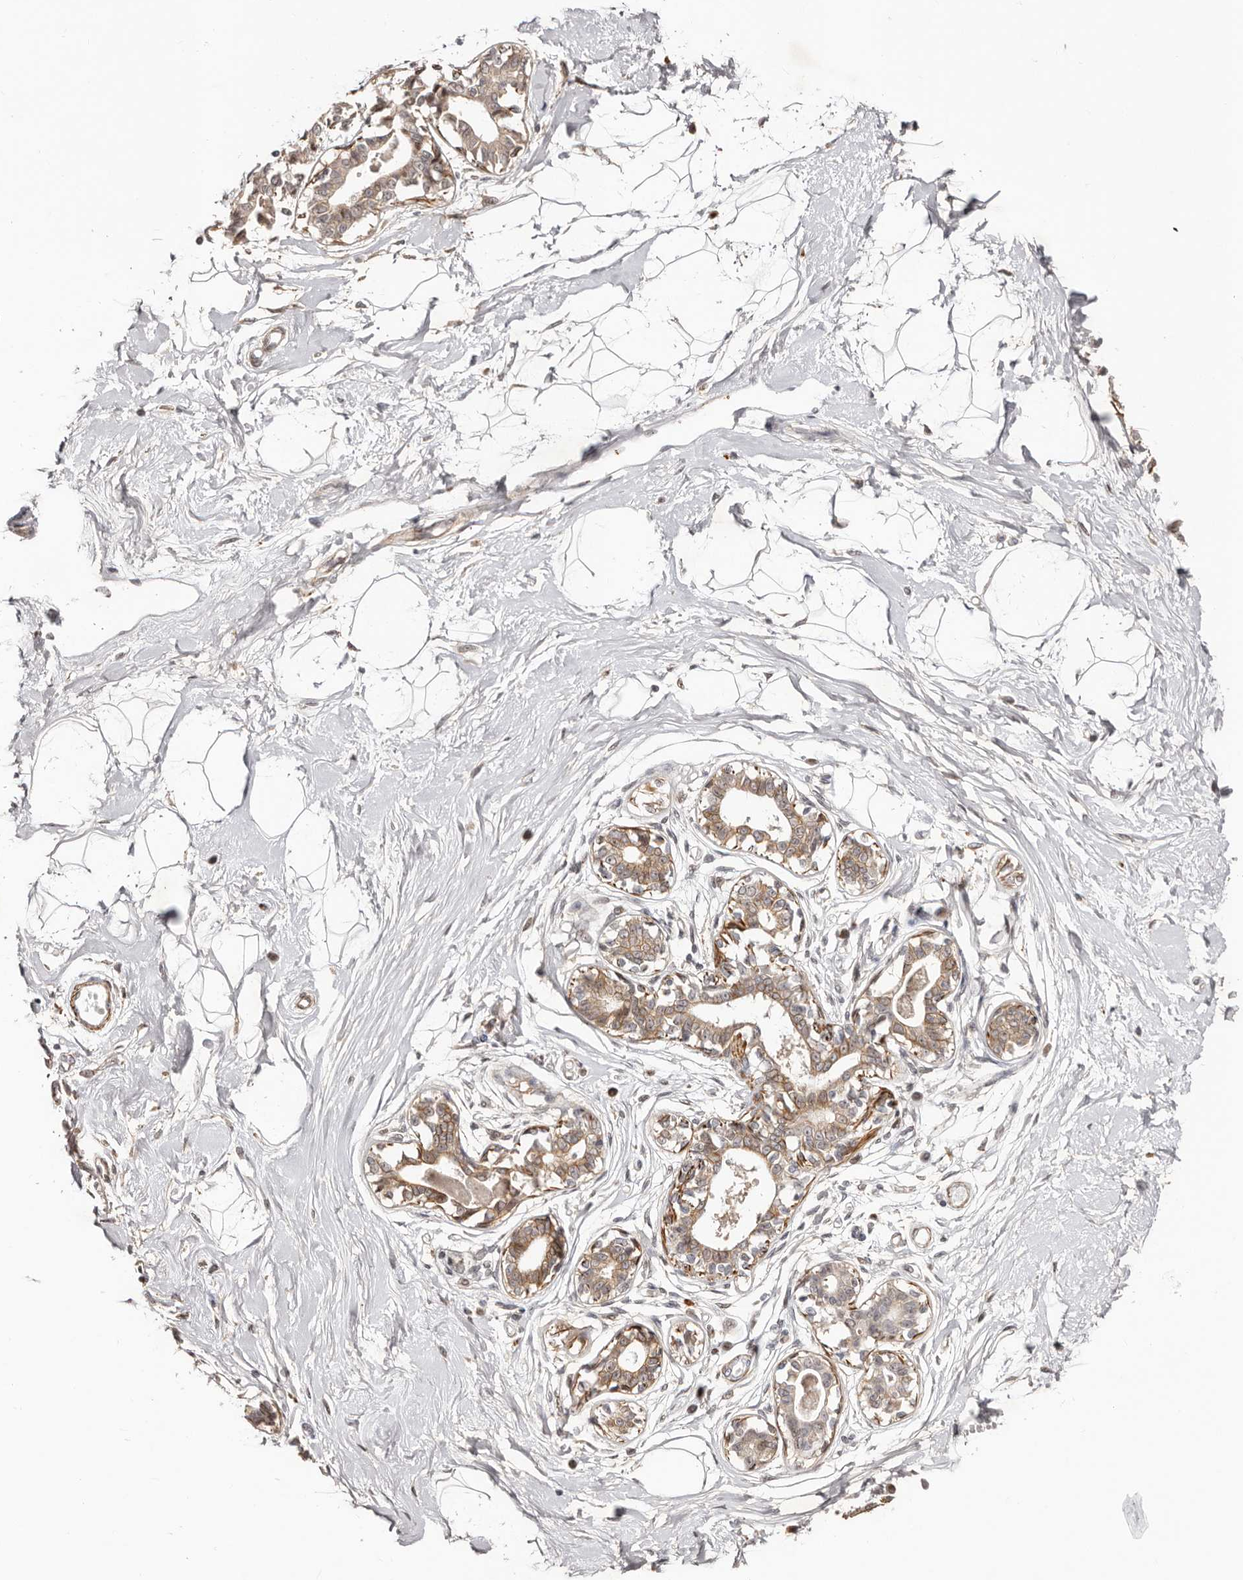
{"staining": {"intensity": "negative", "quantity": "none", "location": "none"}, "tissue": "breast", "cell_type": "Adipocytes", "image_type": "normal", "snomed": [{"axis": "morphology", "description": "Normal tissue, NOS"}, {"axis": "topography", "description": "Breast"}], "caption": "This is an immunohistochemistry micrograph of benign human breast. There is no expression in adipocytes.", "gene": "MICAL2", "patient": {"sex": "female", "age": 45}}